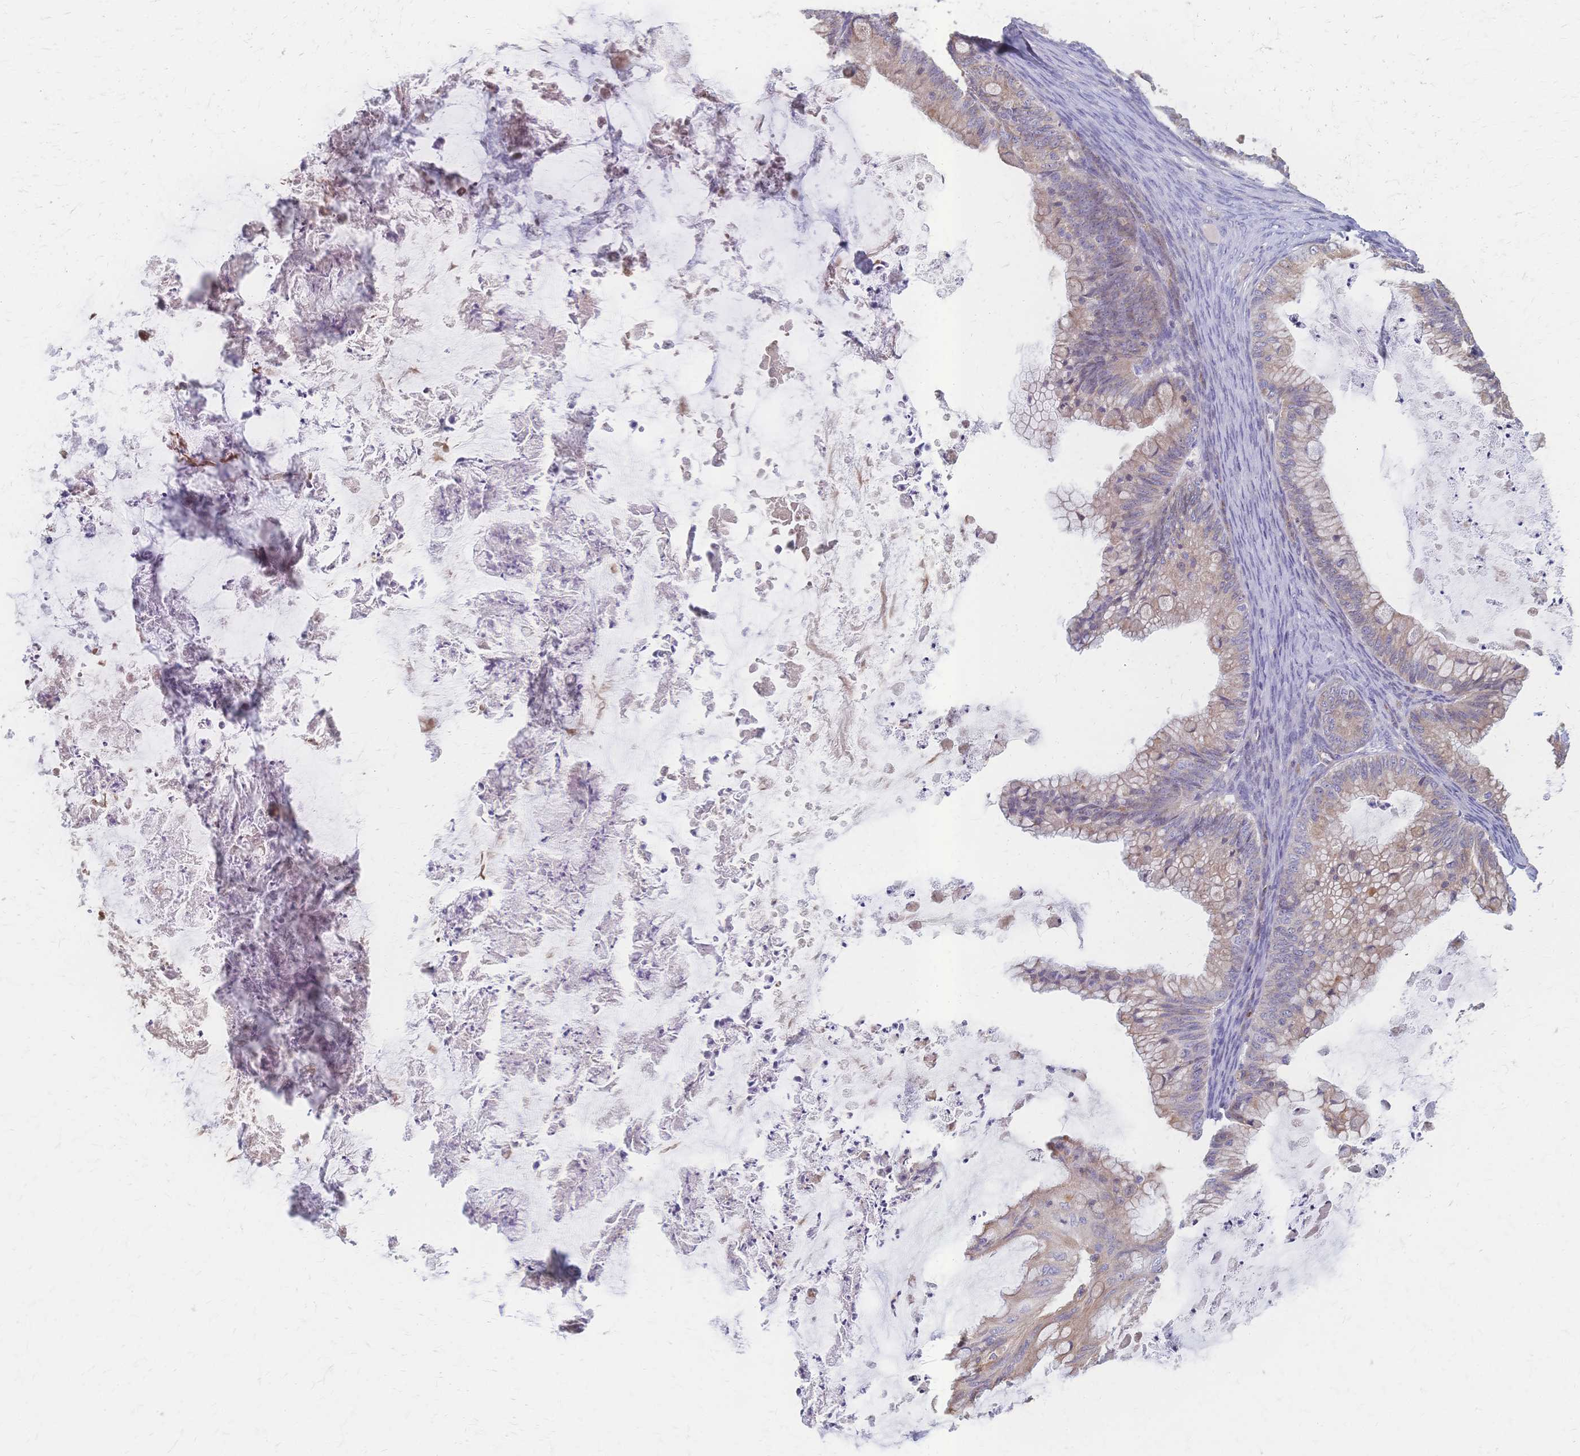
{"staining": {"intensity": "weak", "quantity": ">75%", "location": "cytoplasmic/membranous"}, "tissue": "ovarian cancer", "cell_type": "Tumor cells", "image_type": "cancer", "snomed": [{"axis": "morphology", "description": "Cystadenocarcinoma, mucinous, NOS"}, {"axis": "topography", "description": "Ovary"}], "caption": "Ovarian cancer (mucinous cystadenocarcinoma) was stained to show a protein in brown. There is low levels of weak cytoplasmic/membranous staining in approximately >75% of tumor cells. Nuclei are stained in blue.", "gene": "CYB5A", "patient": {"sex": "female", "age": 35}}